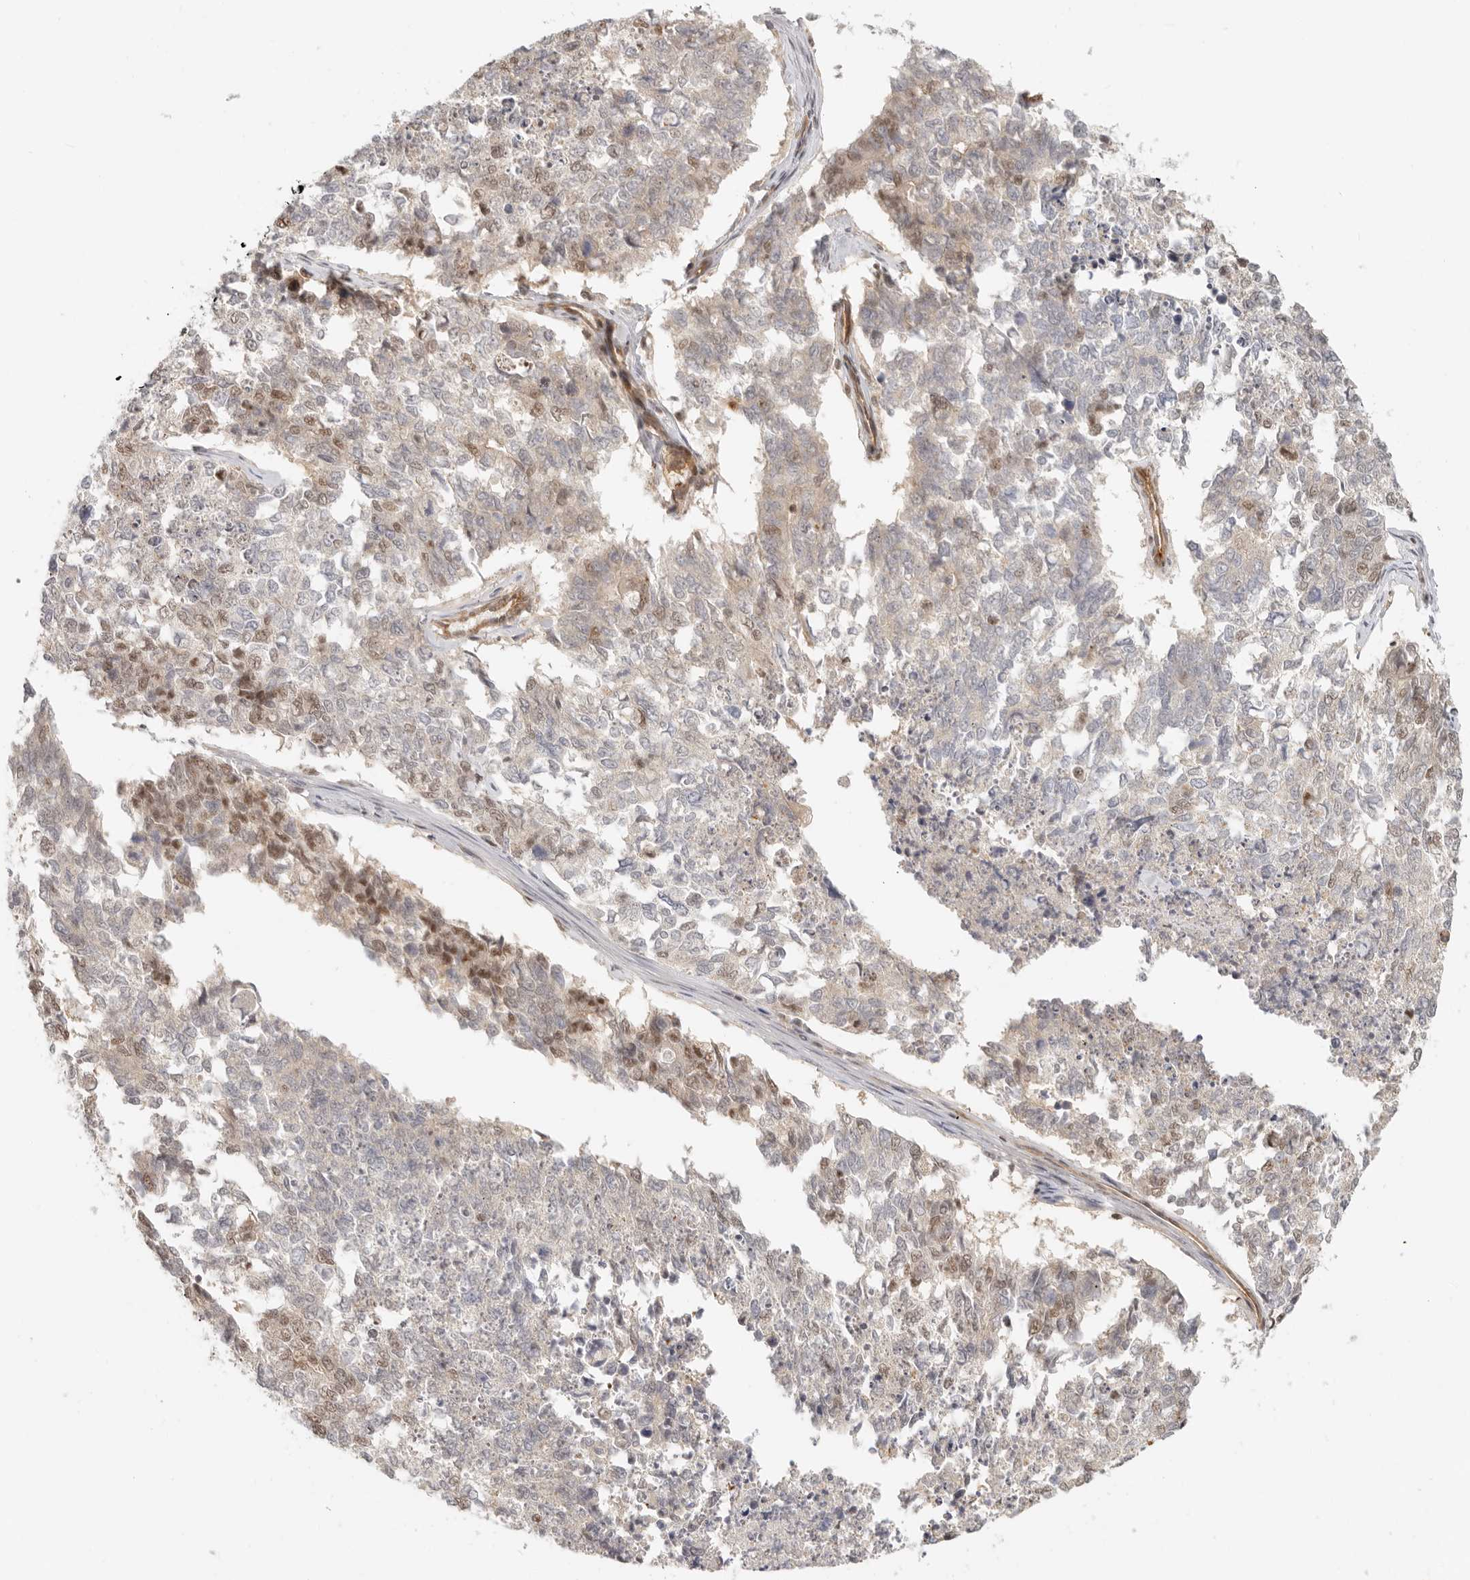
{"staining": {"intensity": "moderate", "quantity": "<25%", "location": "nuclear"}, "tissue": "cervical cancer", "cell_type": "Tumor cells", "image_type": "cancer", "snomed": [{"axis": "morphology", "description": "Squamous cell carcinoma, NOS"}, {"axis": "topography", "description": "Cervix"}], "caption": "Cervical cancer (squamous cell carcinoma) tissue exhibits moderate nuclear positivity in about <25% of tumor cells, visualized by immunohistochemistry.", "gene": "BAP1", "patient": {"sex": "female", "age": 63}}